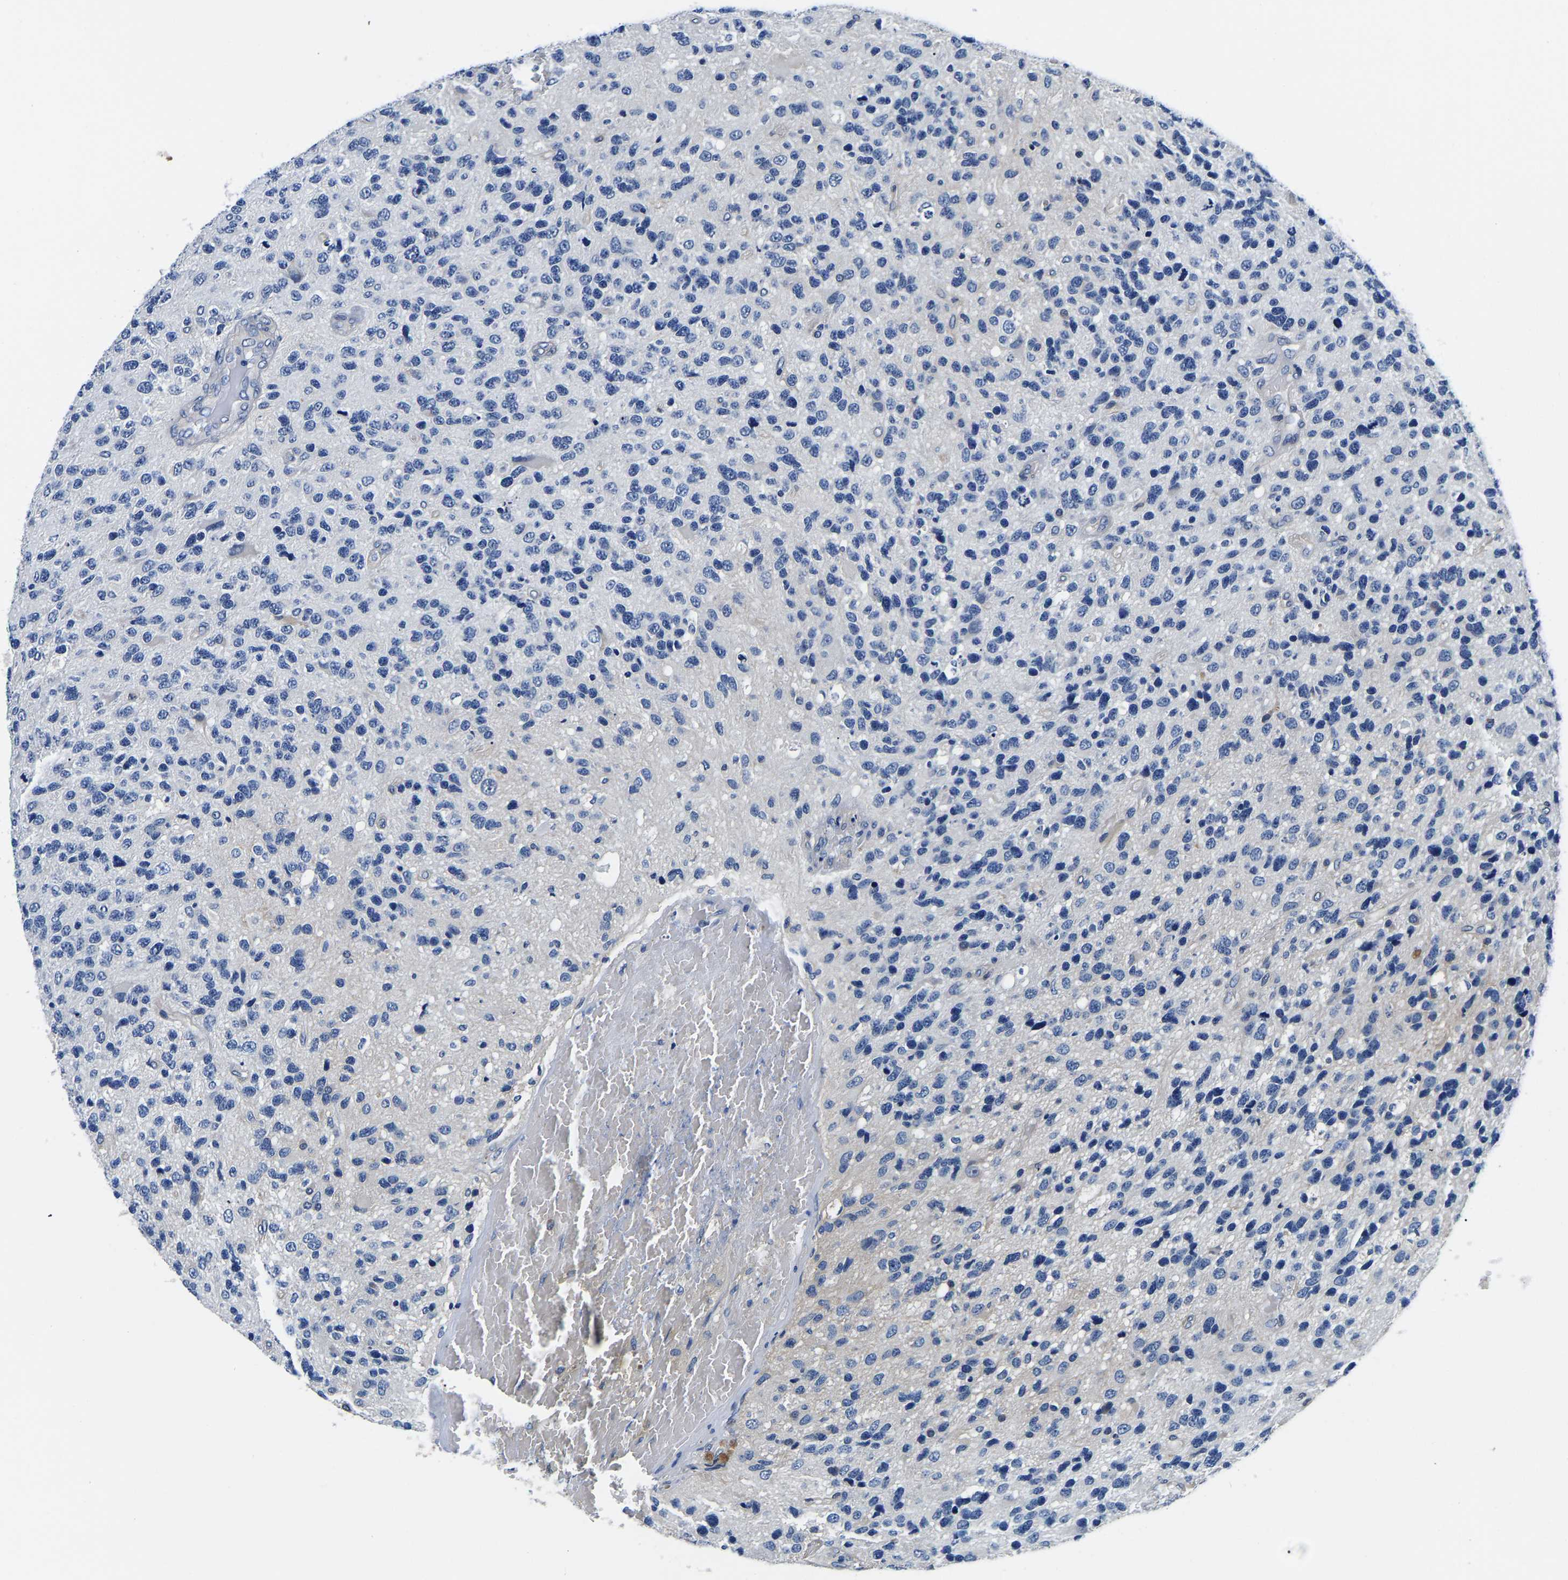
{"staining": {"intensity": "negative", "quantity": "none", "location": "none"}, "tissue": "glioma", "cell_type": "Tumor cells", "image_type": "cancer", "snomed": [{"axis": "morphology", "description": "Glioma, malignant, High grade"}, {"axis": "topography", "description": "Brain"}], "caption": "A high-resolution histopathology image shows immunohistochemistry staining of glioma, which reveals no significant expression in tumor cells.", "gene": "ACO1", "patient": {"sex": "female", "age": 58}}